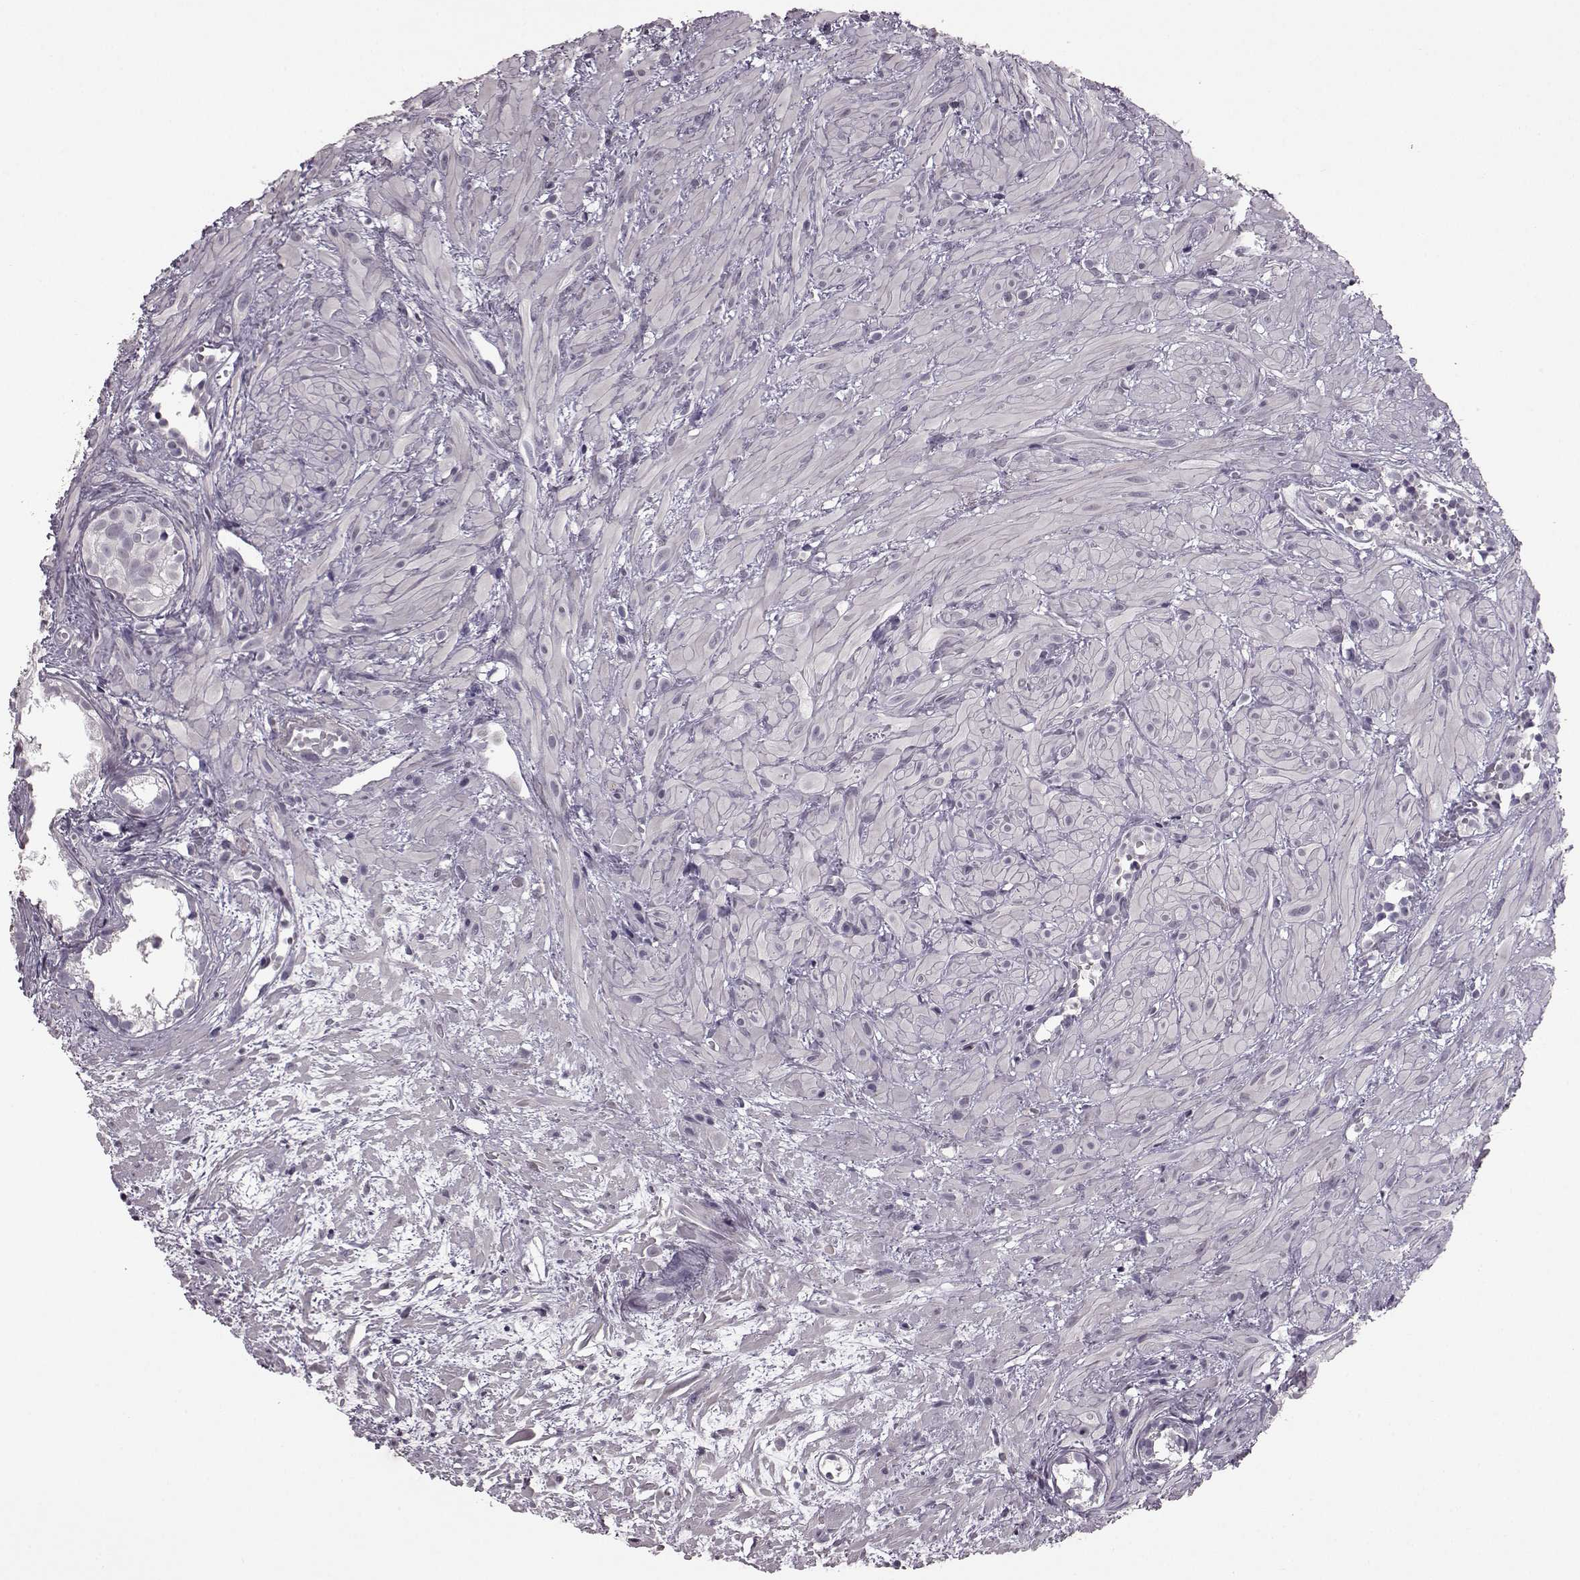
{"staining": {"intensity": "negative", "quantity": "none", "location": "none"}, "tissue": "prostate cancer", "cell_type": "Tumor cells", "image_type": "cancer", "snomed": [{"axis": "morphology", "description": "Adenocarcinoma, High grade"}, {"axis": "topography", "description": "Prostate"}], "caption": "This is an IHC image of high-grade adenocarcinoma (prostate). There is no expression in tumor cells.", "gene": "LHB", "patient": {"sex": "male", "age": 79}}